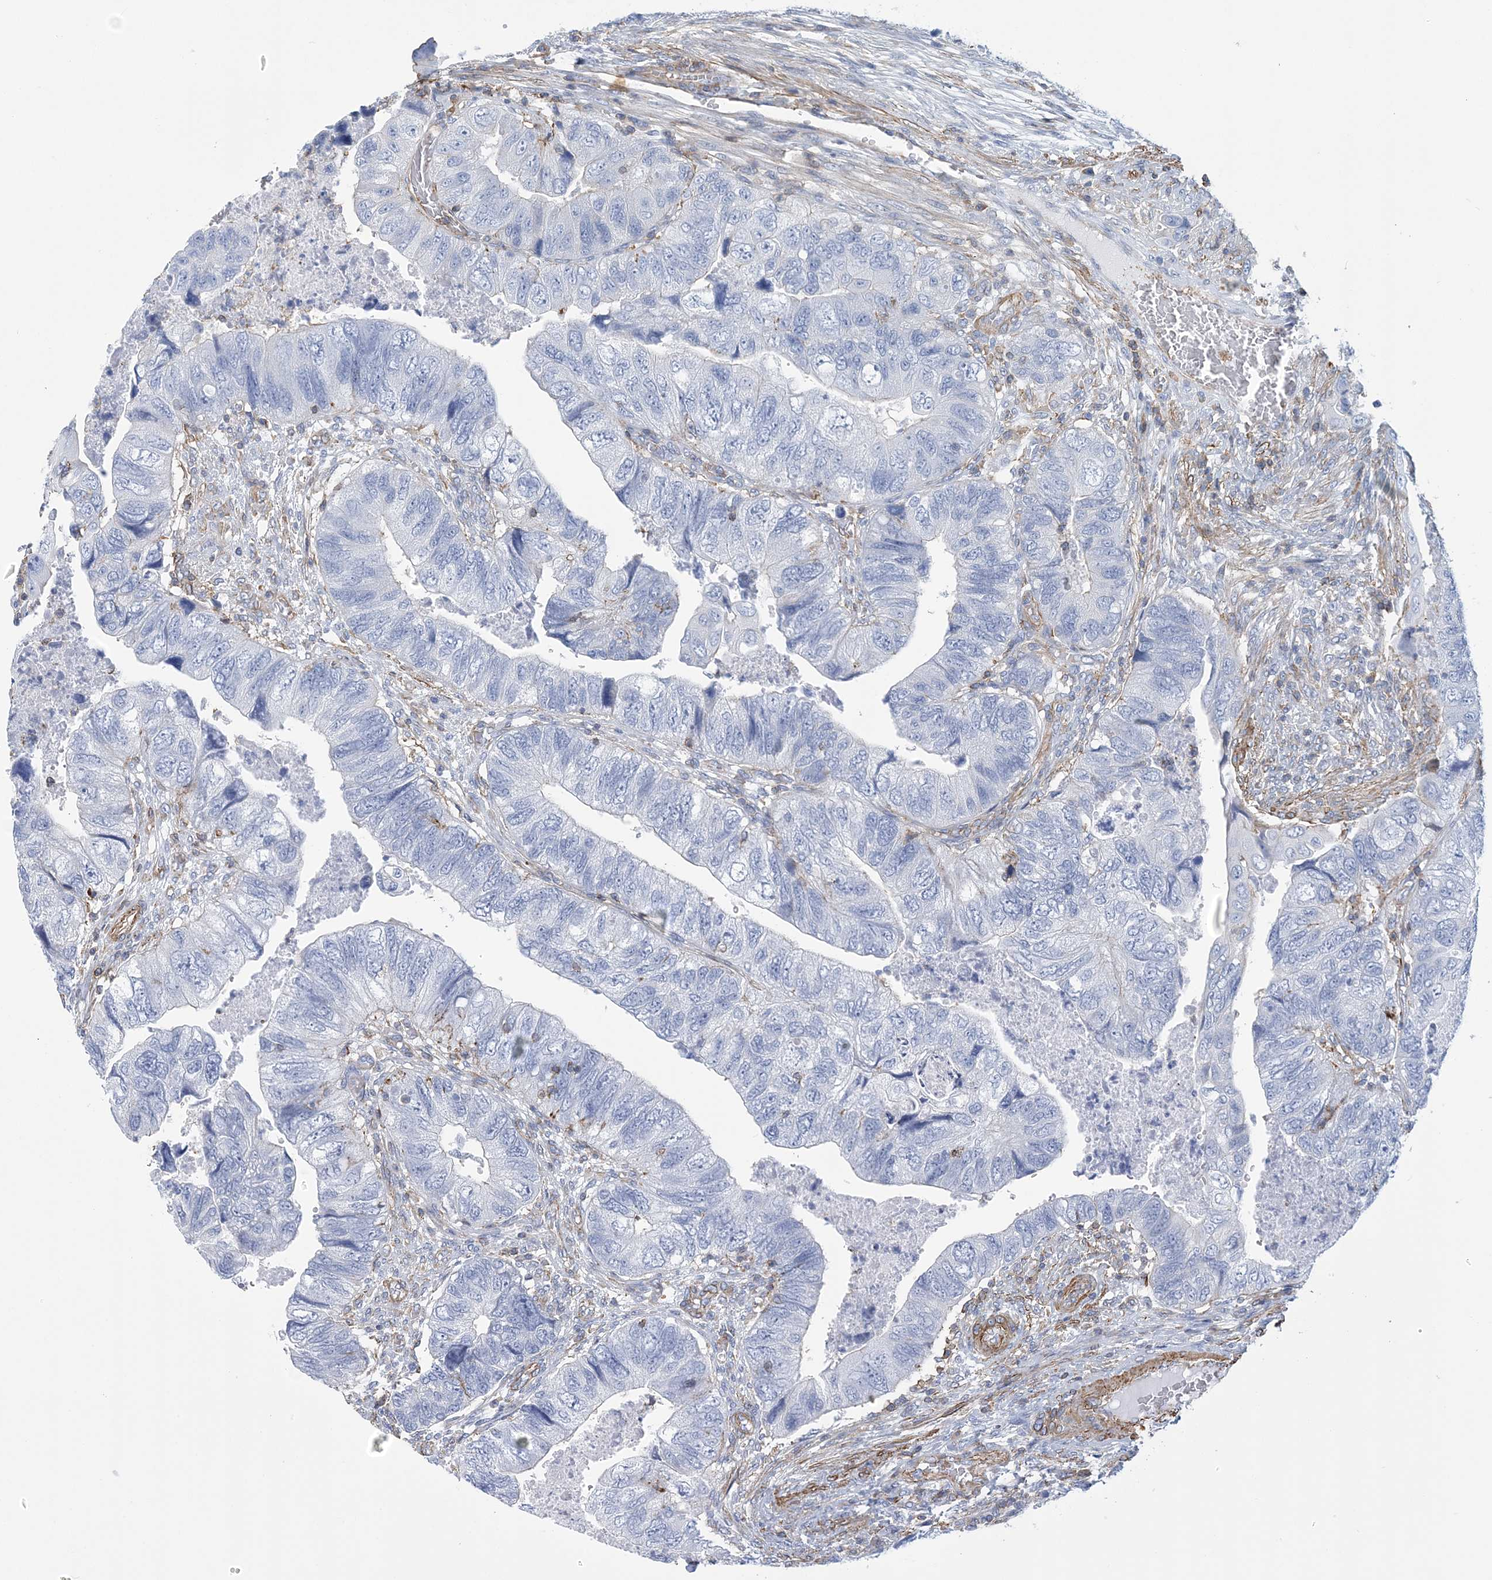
{"staining": {"intensity": "negative", "quantity": "none", "location": "none"}, "tissue": "colorectal cancer", "cell_type": "Tumor cells", "image_type": "cancer", "snomed": [{"axis": "morphology", "description": "Adenocarcinoma, NOS"}, {"axis": "topography", "description": "Rectum"}], "caption": "The IHC micrograph has no significant expression in tumor cells of colorectal cancer tissue. Brightfield microscopy of immunohistochemistry stained with DAB (brown) and hematoxylin (blue), captured at high magnification.", "gene": "C11orf21", "patient": {"sex": "male", "age": 63}}